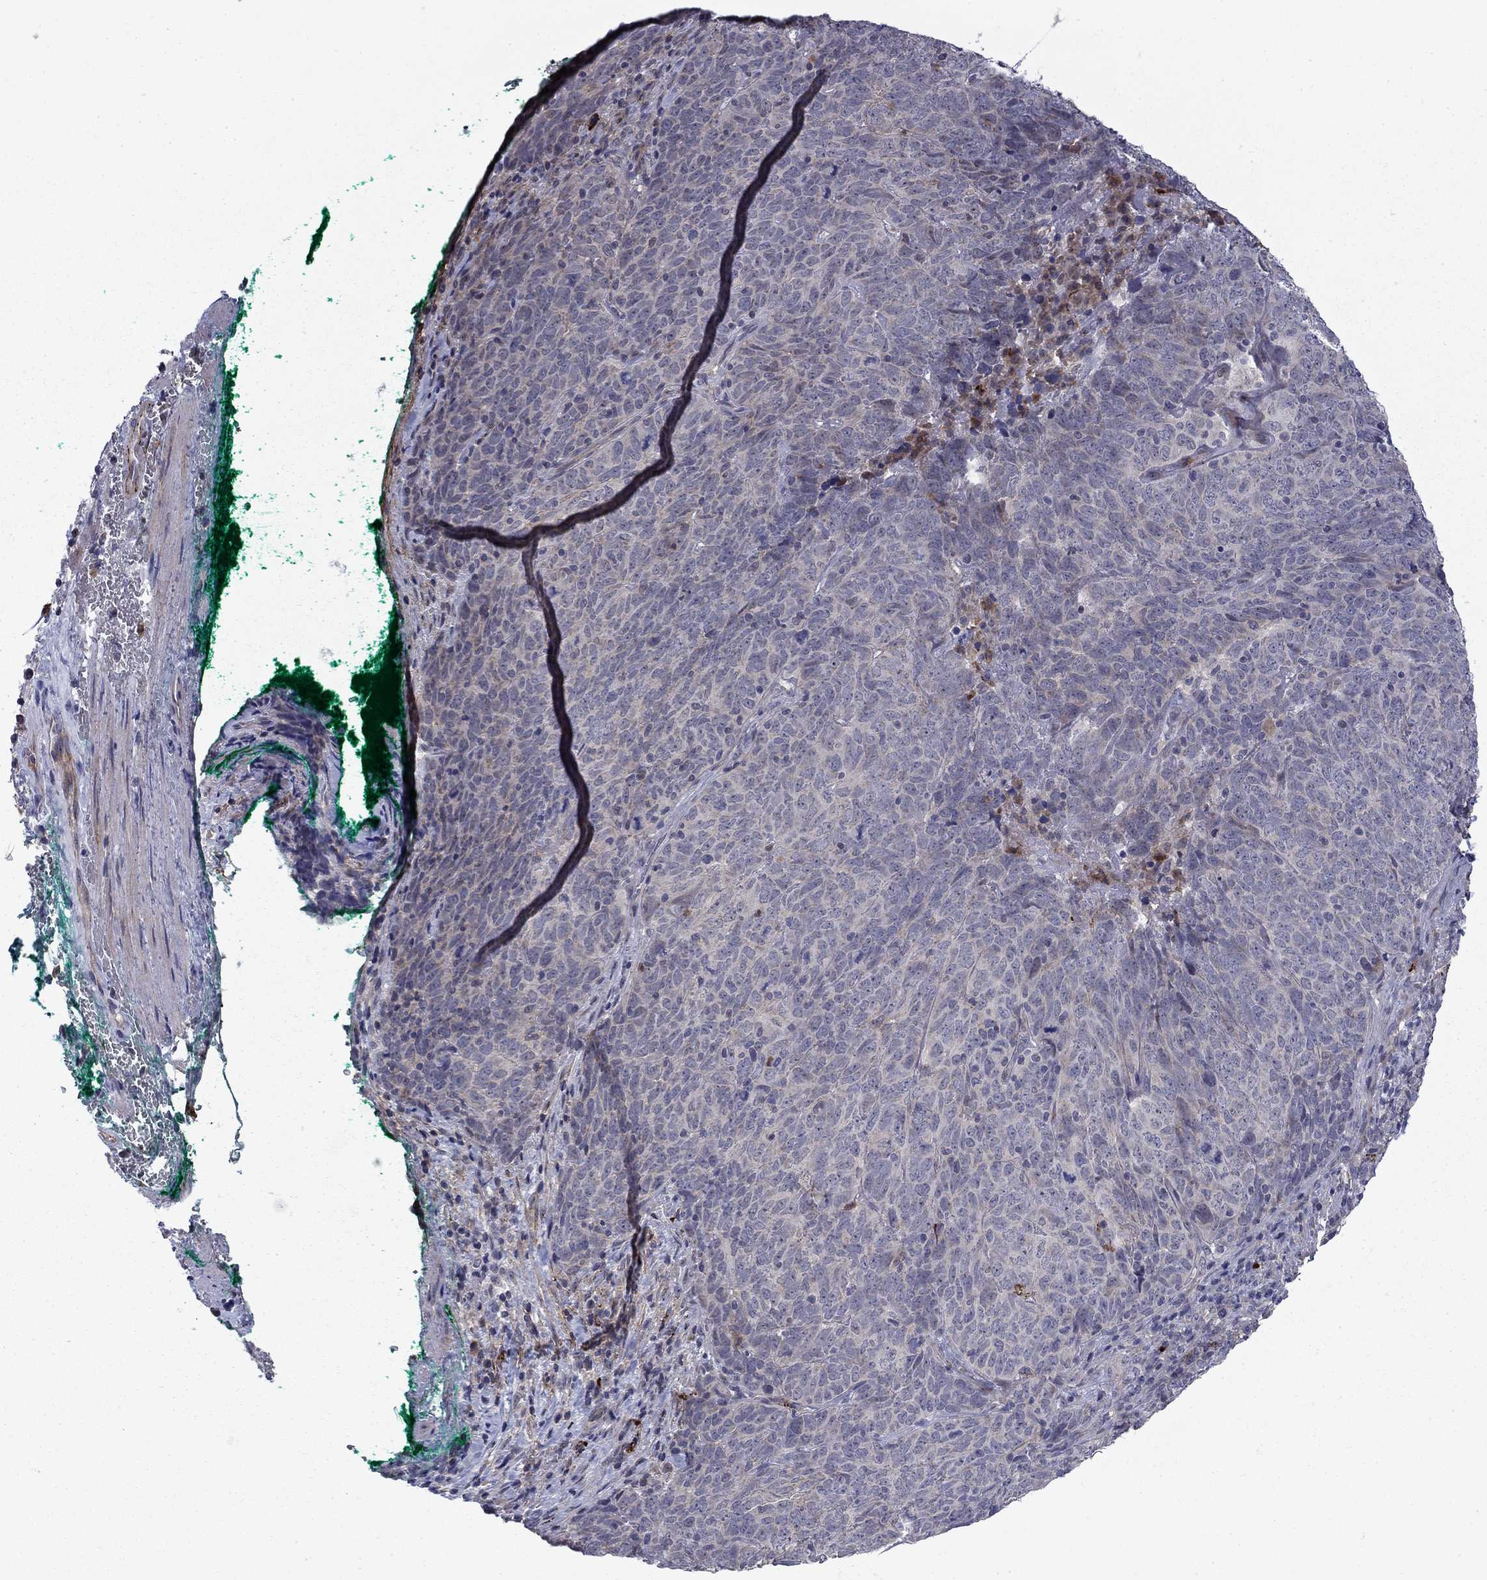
{"staining": {"intensity": "negative", "quantity": "none", "location": "none"}, "tissue": "skin cancer", "cell_type": "Tumor cells", "image_type": "cancer", "snomed": [{"axis": "morphology", "description": "Squamous cell carcinoma, NOS"}, {"axis": "topography", "description": "Skin"}, {"axis": "topography", "description": "Anal"}], "caption": "Tumor cells are negative for protein expression in human squamous cell carcinoma (skin). (Brightfield microscopy of DAB IHC at high magnification).", "gene": "DOP1B", "patient": {"sex": "female", "age": 51}}